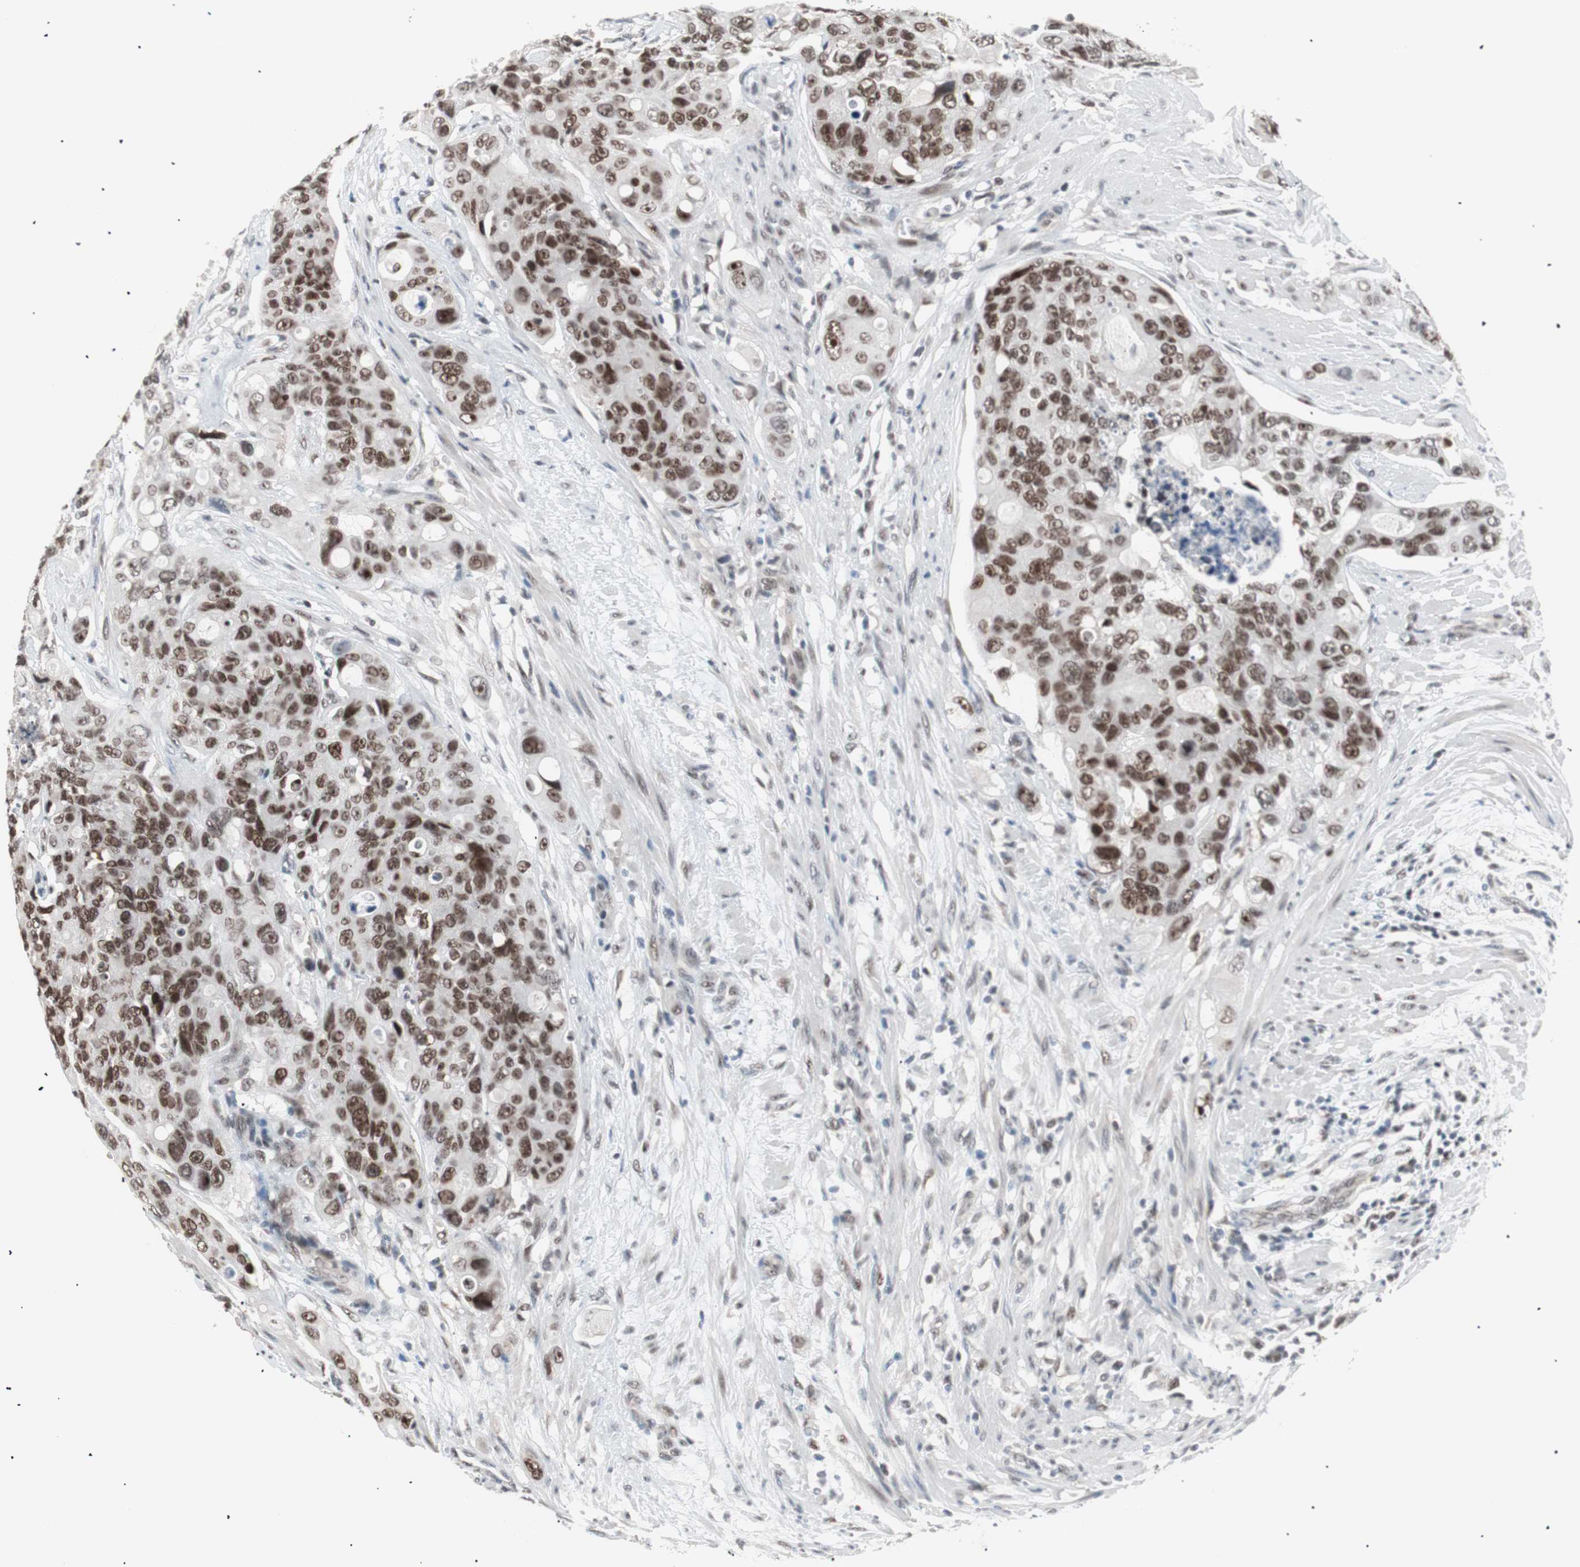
{"staining": {"intensity": "strong", "quantity": ">75%", "location": "nuclear"}, "tissue": "colorectal cancer", "cell_type": "Tumor cells", "image_type": "cancer", "snomed": [{"axis": "morphology", "description": "Adenocarcinoma, NOS"}, {"axis": "topography", "description": "Colon"}], "caption": "This is a photomicrograph of immunohistochemistry (IHC) staining of adenocarcinoma (colorectal), which shows strong positivity in the nuclear of tumor cells.", "gene": "LIG3", "patient": {"sex": "female", "age": 57}}